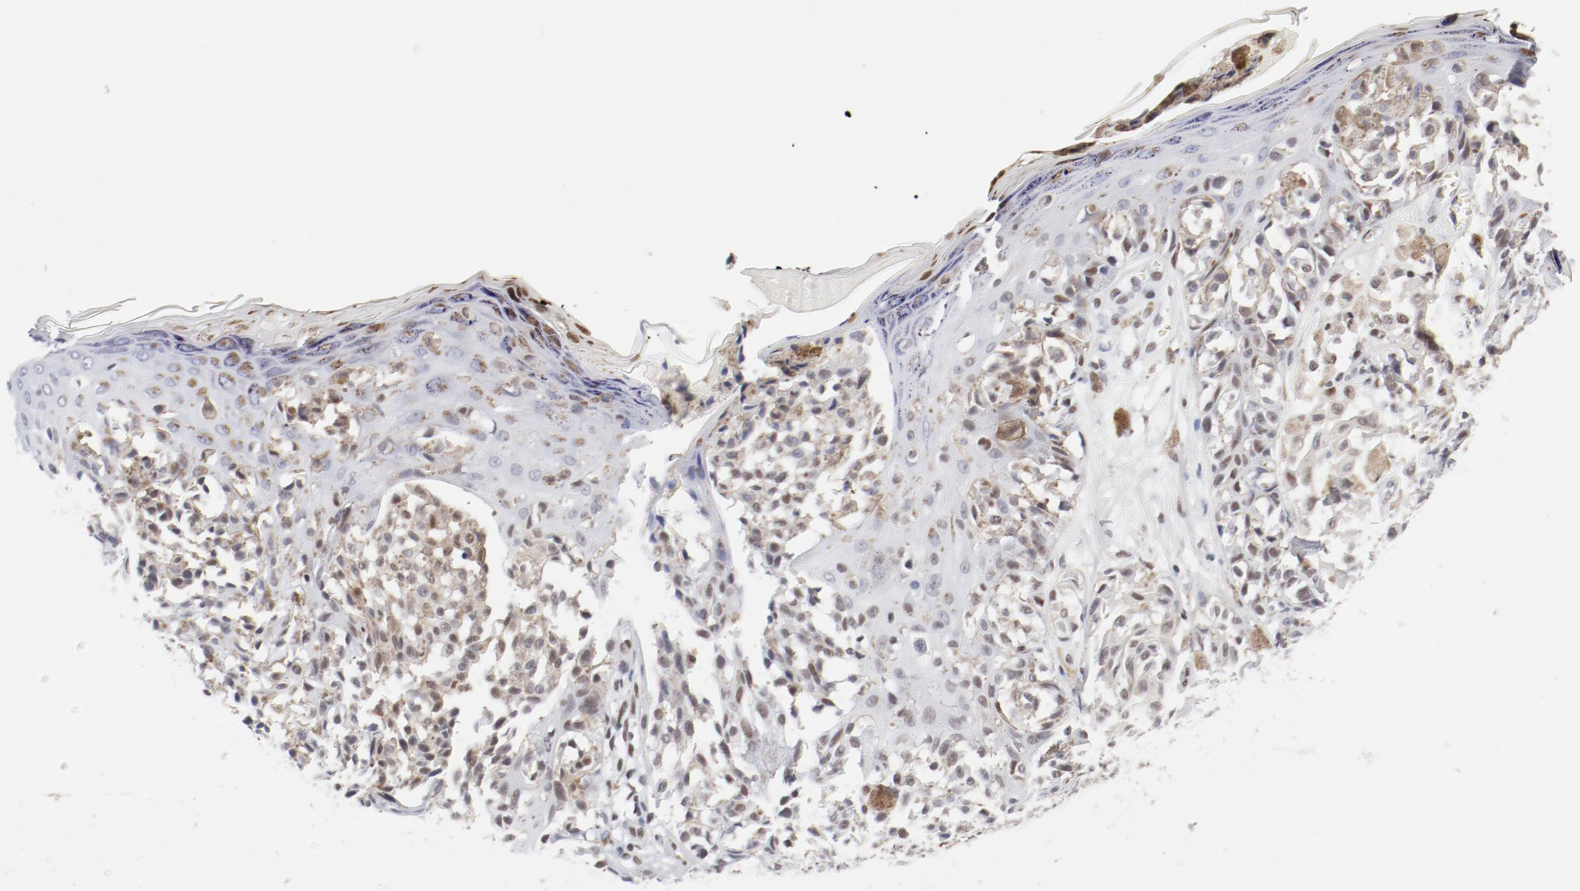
{"staining": {"intensity": "weak", "quantity": "25%-75%", "location": "cytoplasmic/membranous,nuclear"}, "tissue": "melanoma", "cell_type": "Tumor cells", "image_type": "cancer", "snomed": [{"axis": "morphology", "description": "Malignant melanoma, NOS"}, {"axis": "topography", "description": "Skin"}], "caption": "Human melanoma stained for a protein (brown) reveals weak cytoplasmic/membranous and nuclear positive expression in approximately 25%-75% of tumor cells.", "gene": "ATF2", "patient": {"sex": "female", "age": 38}}